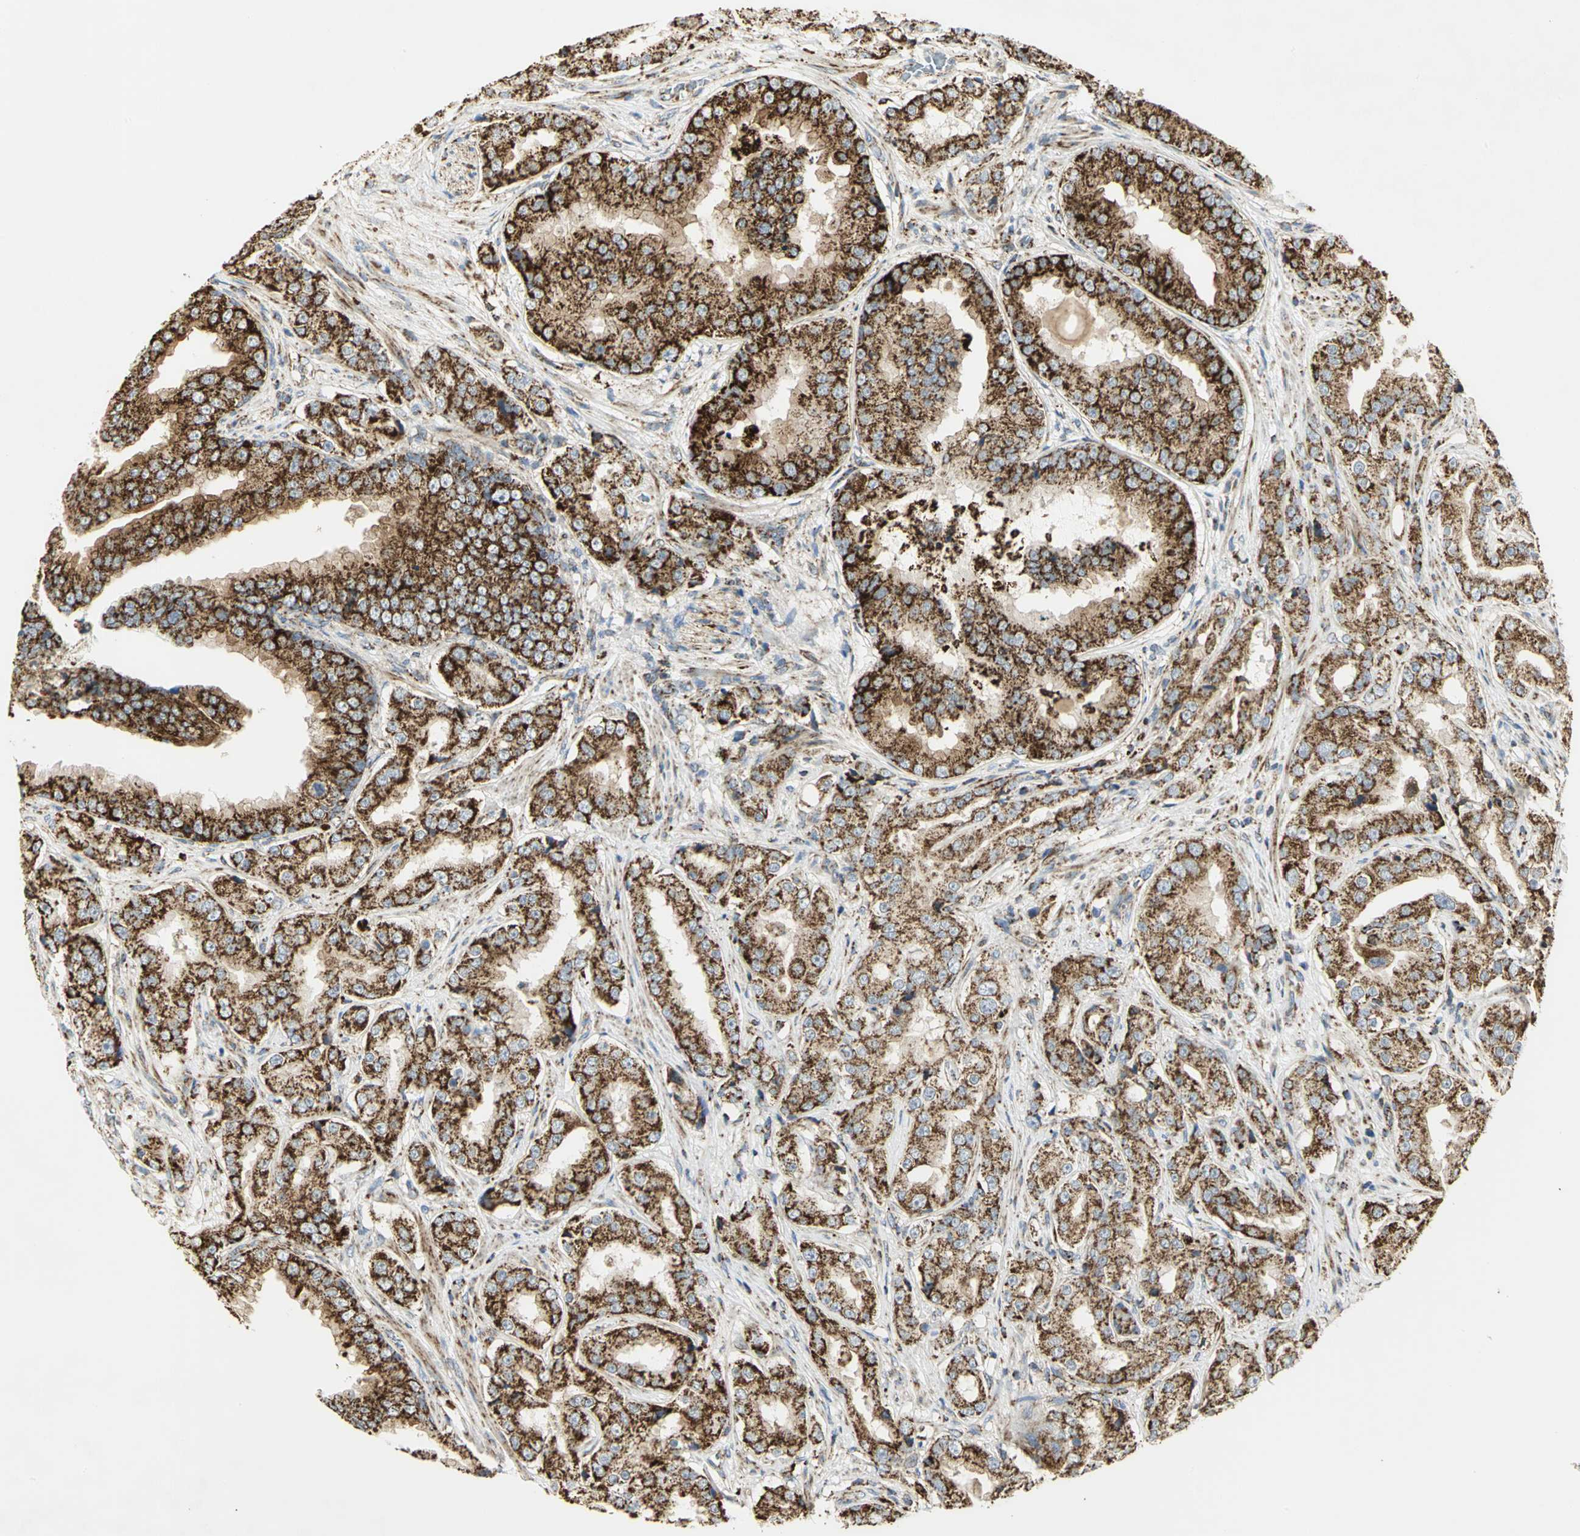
{"staining": {"intensity": "strong", "quantity": ">75%", "location": "cytoplasmic/membranous"}, "tissue": "prostate cancer", "cell_type": "Tumor cells", "image_type": "cancer", "snomed": [{"axis": "morphology", "description": "Adenocarcinoma, High grade"}, {"axis": "topography", "description": "Prostate"}], "caption": "There is high levels of strong cytoplasmic/membranous expression in tumor cells of prostate cancer (adenocarcinoma (high-grade)), as demonstrated by immunohistochemical staining (brown color).", "gene": "VDAC1", "patient": {"sex": "male", "age": 73}}